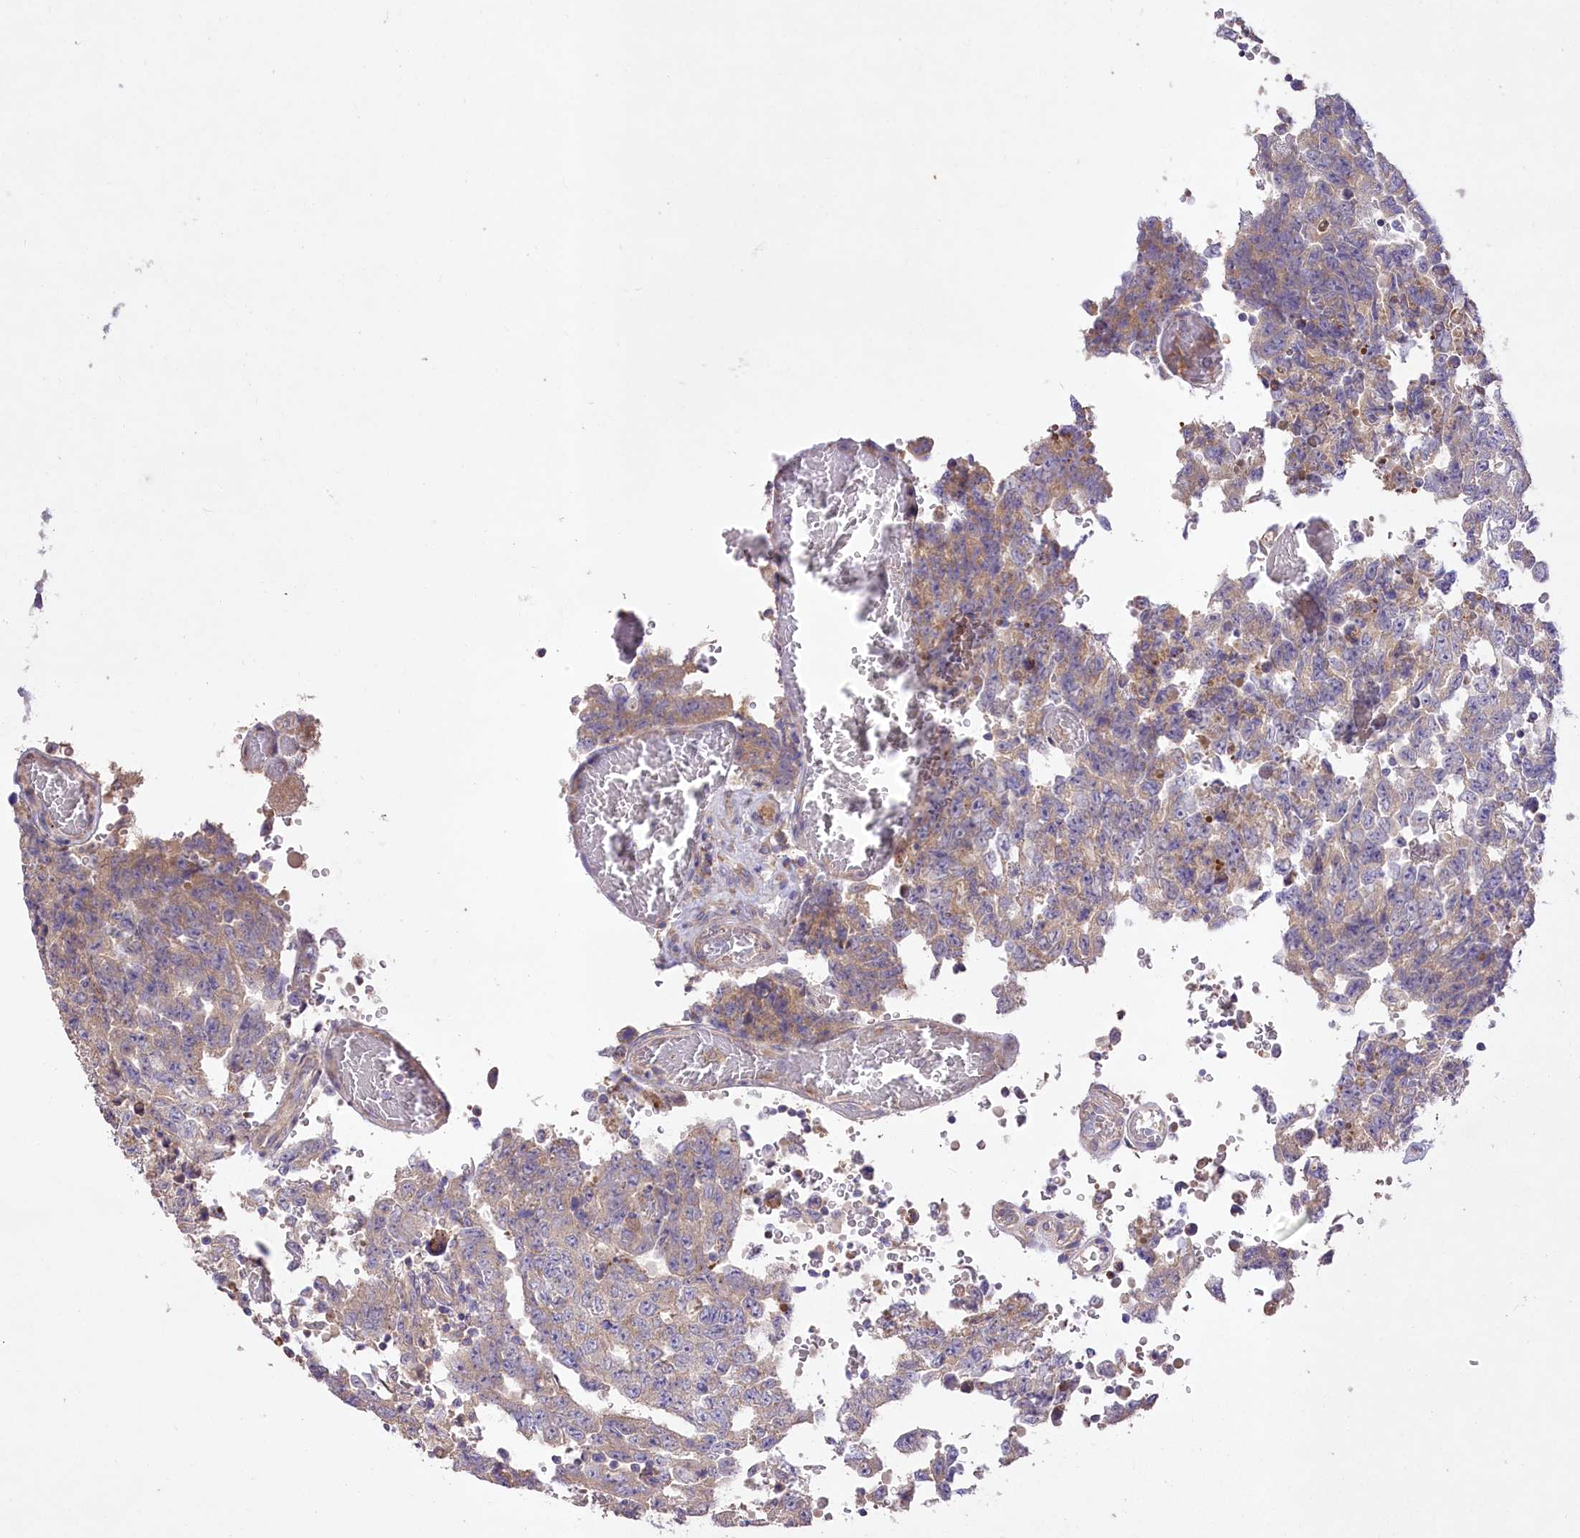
{"staining": {"intensity": "weak", "quantity": "<25%", "location": "cytoplasmic/membranous"}, "tissue": "testis cancer", "cell_type": "Tumor cells", "image_type": "cancer", "snomed": [{"axis": "morphology", "description": "Carcinoma, Embryonal, NOS"}, {"axis": "topography", "description": "Testis"}], "caption": "This micrograph is of testis cancer stained with IHC to label a protein in brown with the nuclei are counter-stained blue. There is no expression in tumor cells.", "gene": "PBLD", "patient": {"sex": "male", "age": 26}}